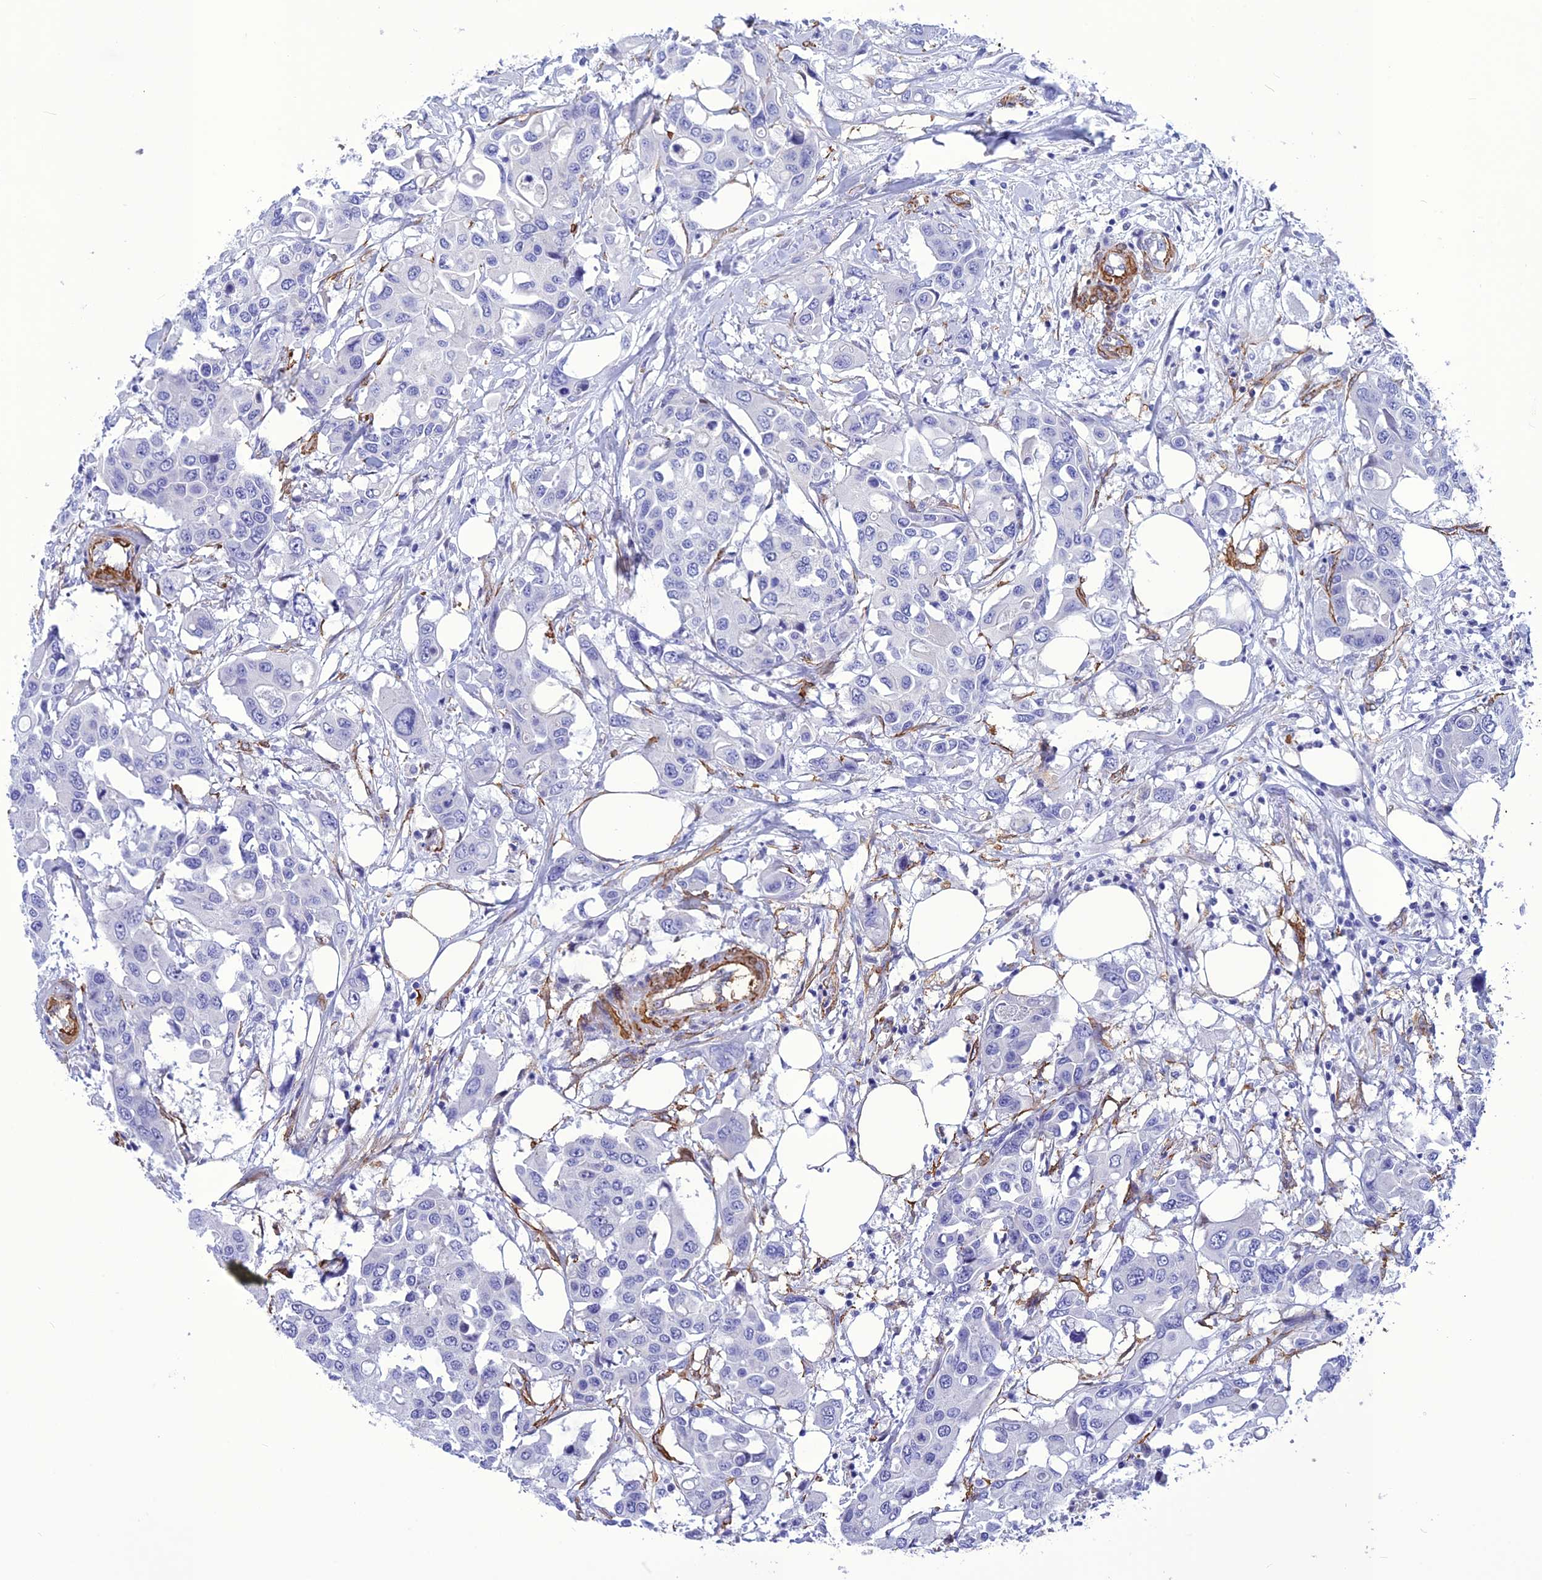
{"staining": {"intensity": "negative", "quantity": "none", "location": "none"}, "tissue": "colorectal cancer", "cell_type": "Tumor cells", "image_type": "cancer", "snomed": [{"axis": "morphology", "description": "Adenocarcinoma, NOS"}, {"axis": "topography", "description": "Colon"}], "caption": "Immunohistochemistry (IHC) image of neoplastic tissue: human adenocarcinoma (colorectal) stained with DAB (3,3'-diaminobenzidine) reveals no significant protein staining in tumor cells.", "gene": "NKD1", "patient": {"sex": "male", "age": 77}}